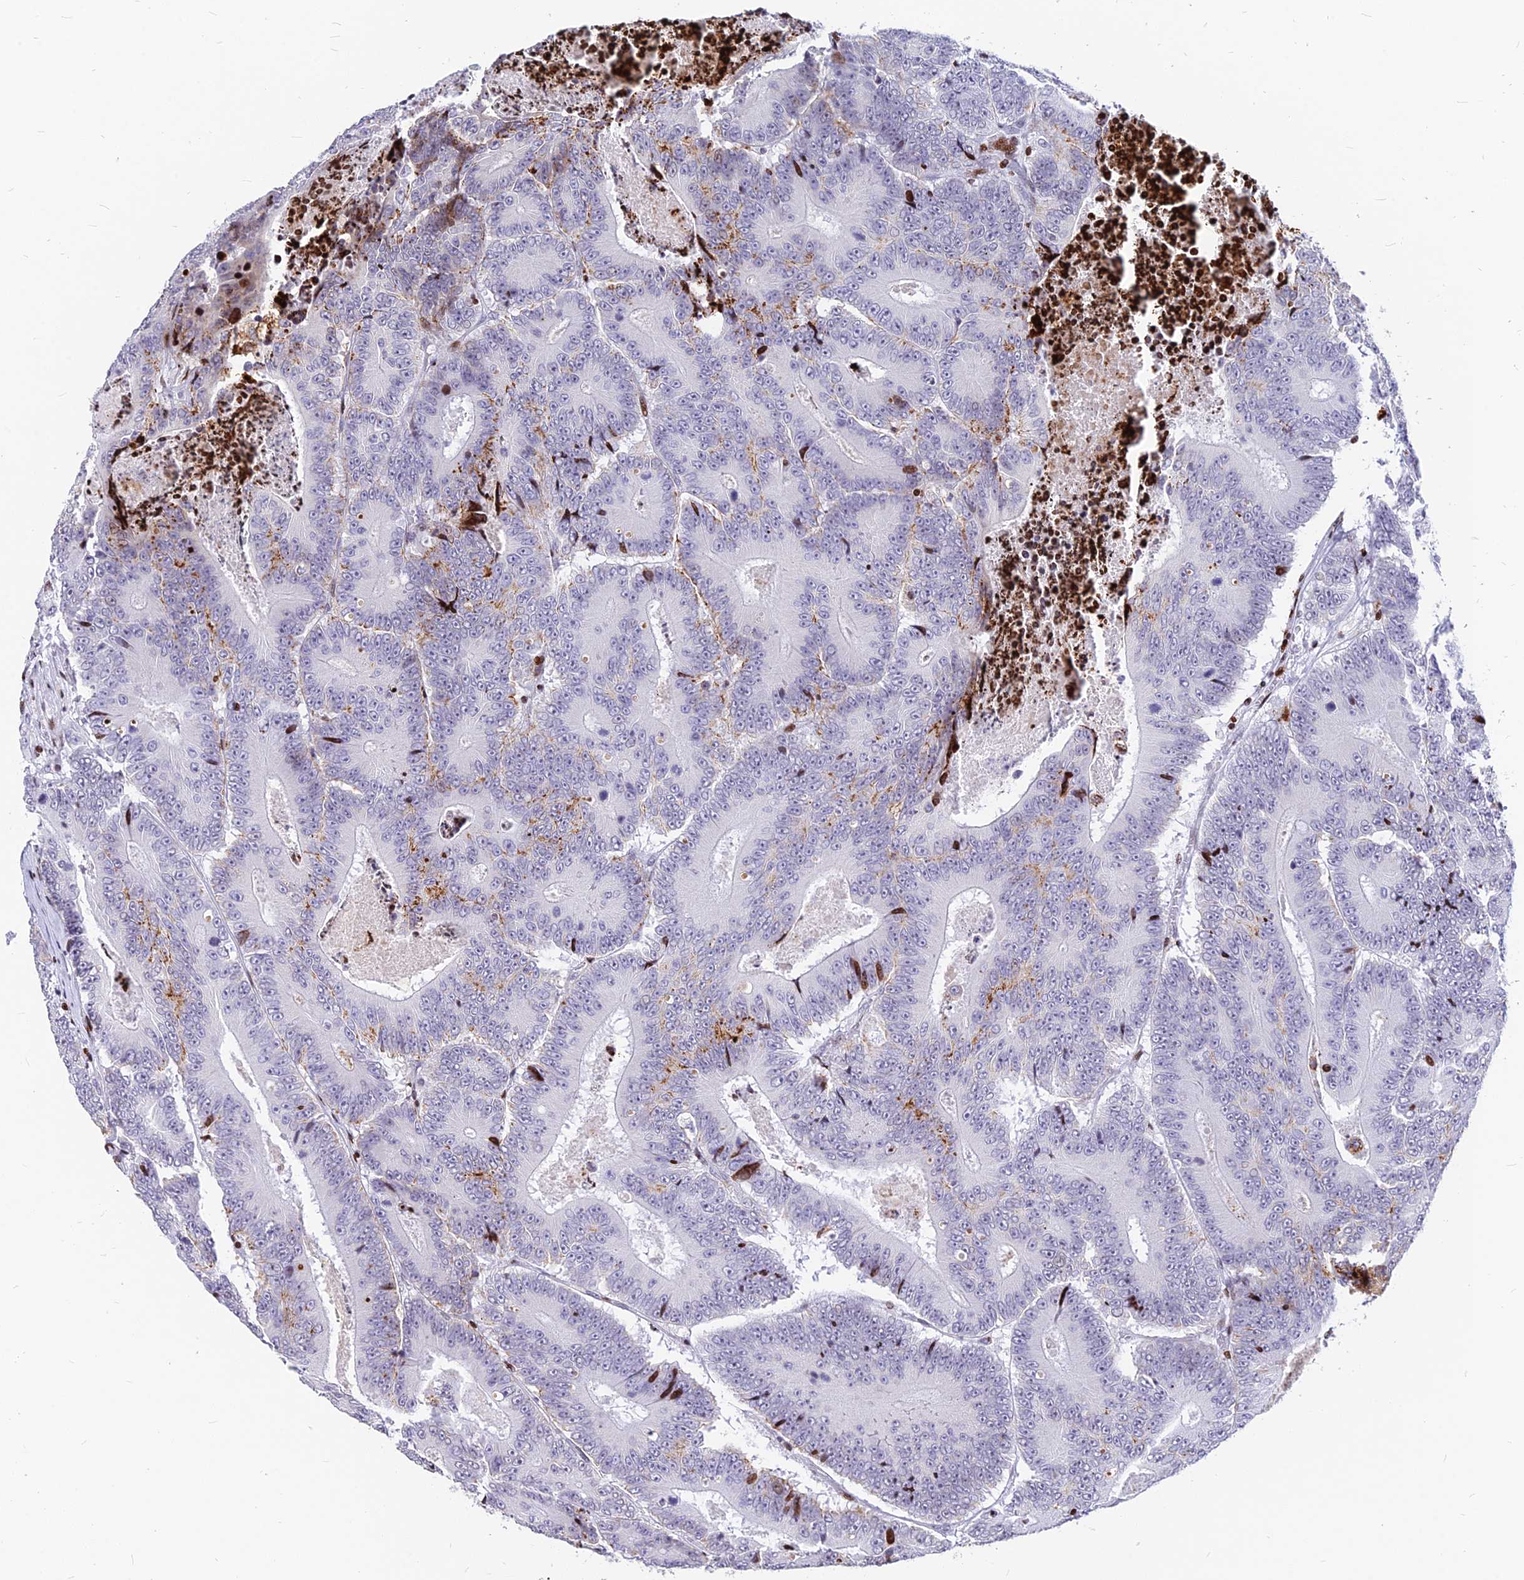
{"staining": {"intensity": "moderate", "quantity": "<25%", "location": "nuclear"}, "tissue": "colorectal cancer", "cell_type": "Tumor cells", "image_type": "cancer", "snomed": [{"axis": "morphology", "description": "Adenocarcinoma, NOS"}, {"axis": "topography", "description": "Colon"}], "caption": "This is a micrograph of IHC staining of colorectal cancer (adenocarcinoma), which shows moderate expression in the nuclear of tumor cells.", "gene": "PRPS1", "patient": {"sex": "male", "age": 83}}